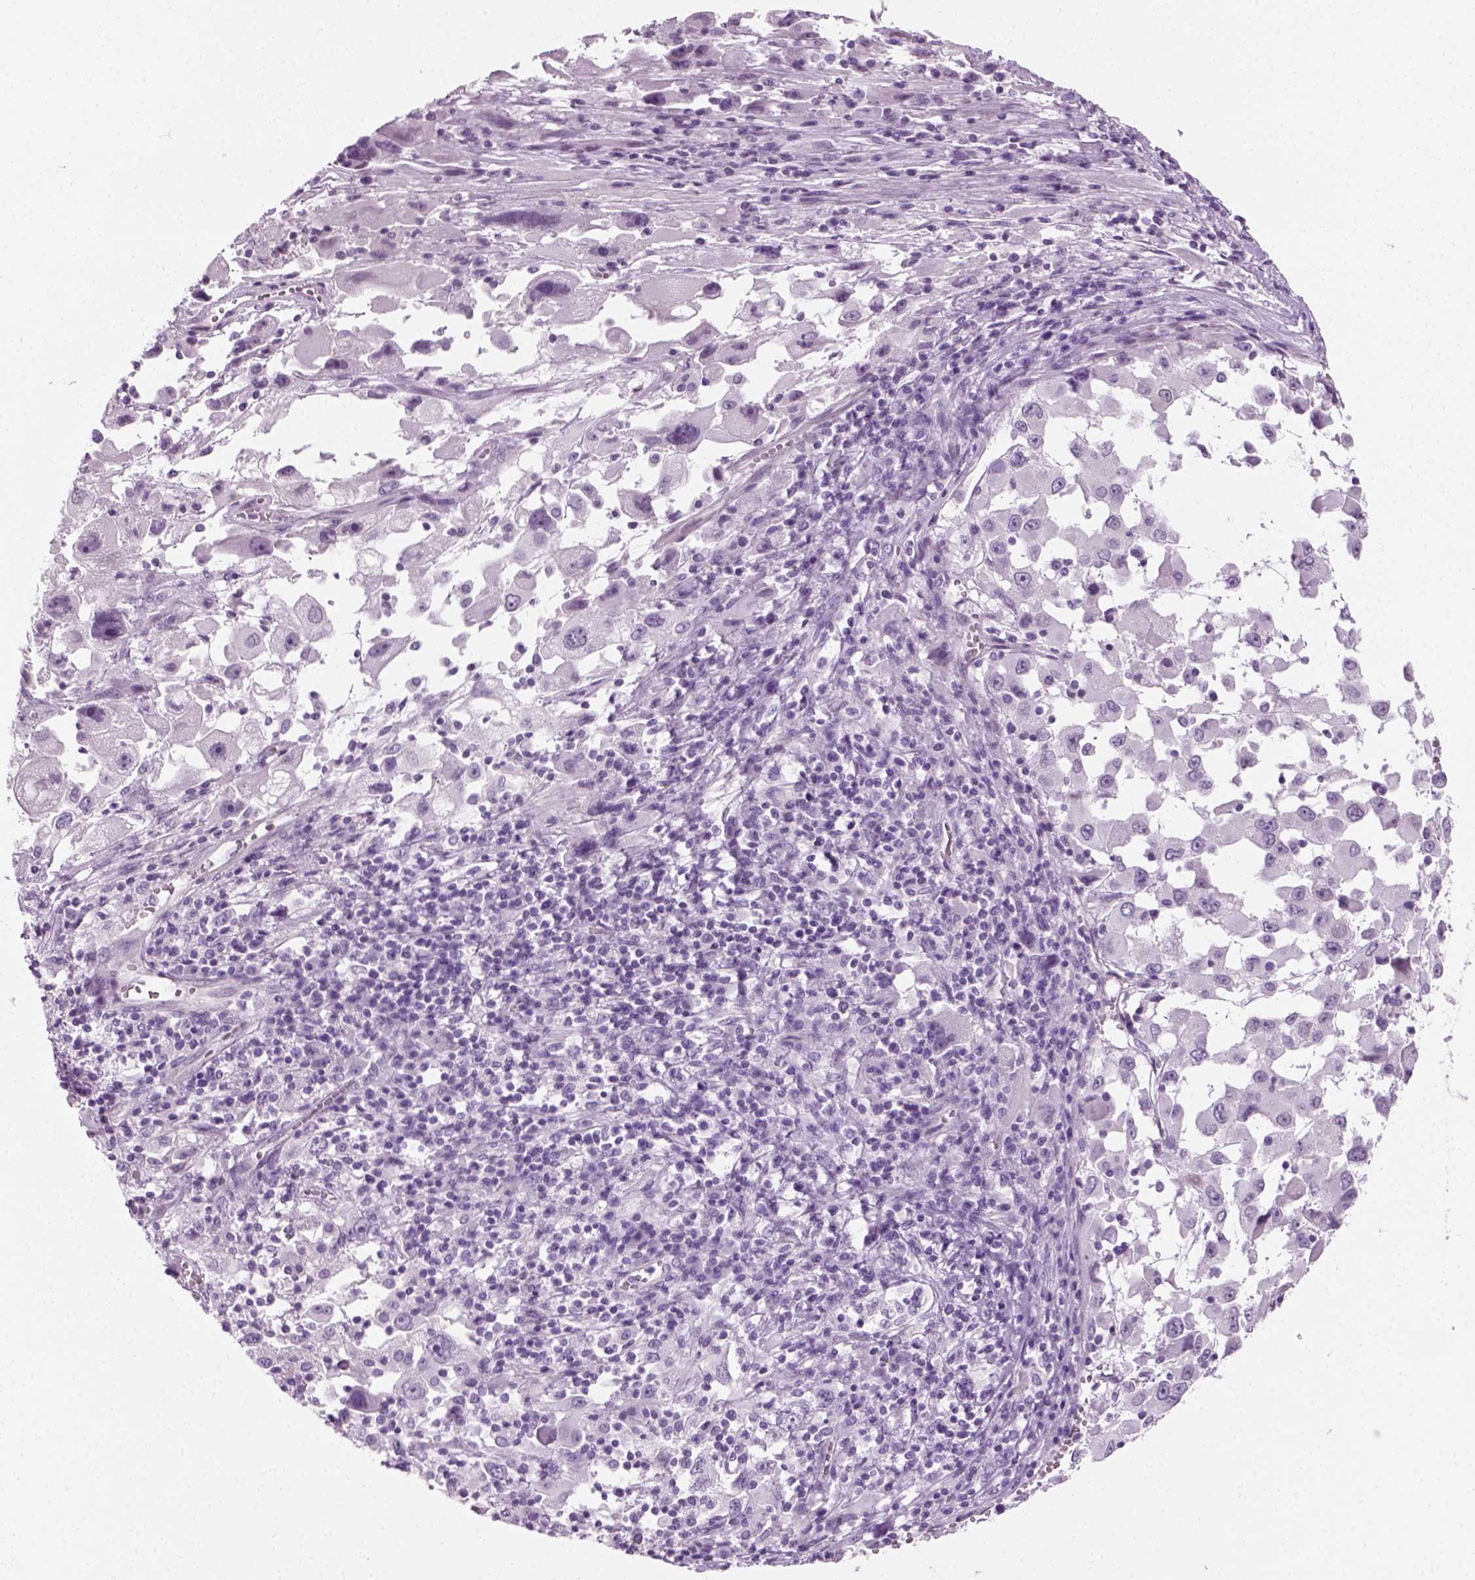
{"staining": {"intensity": "negative", "quantity": "none", "location": "none"}, "tissue": "melanoma", "cell_type": "Tumor cells", "image_type": "cancer", "snomed": [{"axis": "morphology", "description": "Malignant melanoma, Metastatic site"}, {"axis": "topography", "description": "Soft tissue"}], "caption": "A histopathology image of melanoma stained for a protein displays no brown staining in tumor cells.", "gene": "SPATA31E1", "patient": {"sex": "male", "age": 50}}